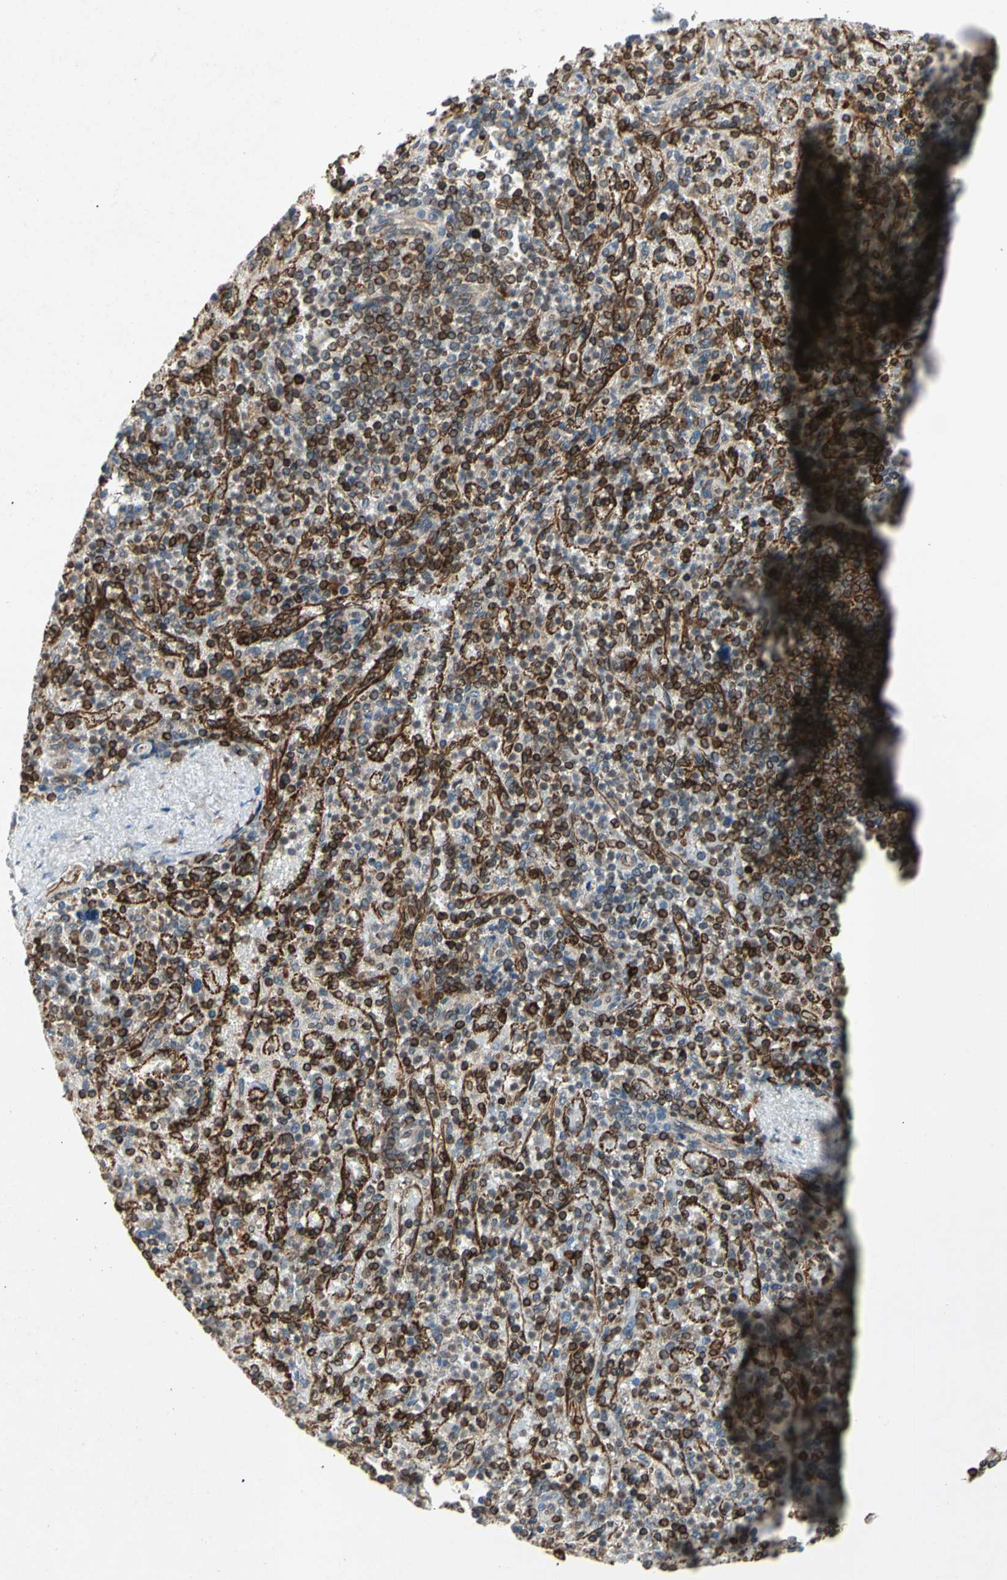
{"staining": {"intensity": "moderate", "quantity": ">75%", "location": "cytoplasmic/membranous"}, "tissue": "spleen", "cell_type": "Cells in red pulp", "image_type": "normal", "snomed": [{"axis": "morphology", "description": "Normal tissue, NOS"}, {"axis": "topography", "description": "Spleen"}], "caption": "Immunohistochemistry (DAB) staining of normal spleen exhibits moderate cytoplasmic/membranous protein positivity in about >75% of cells in red pulp.", "gene": "TAPBP", "patient": {"sex": "female", "age": 74}}